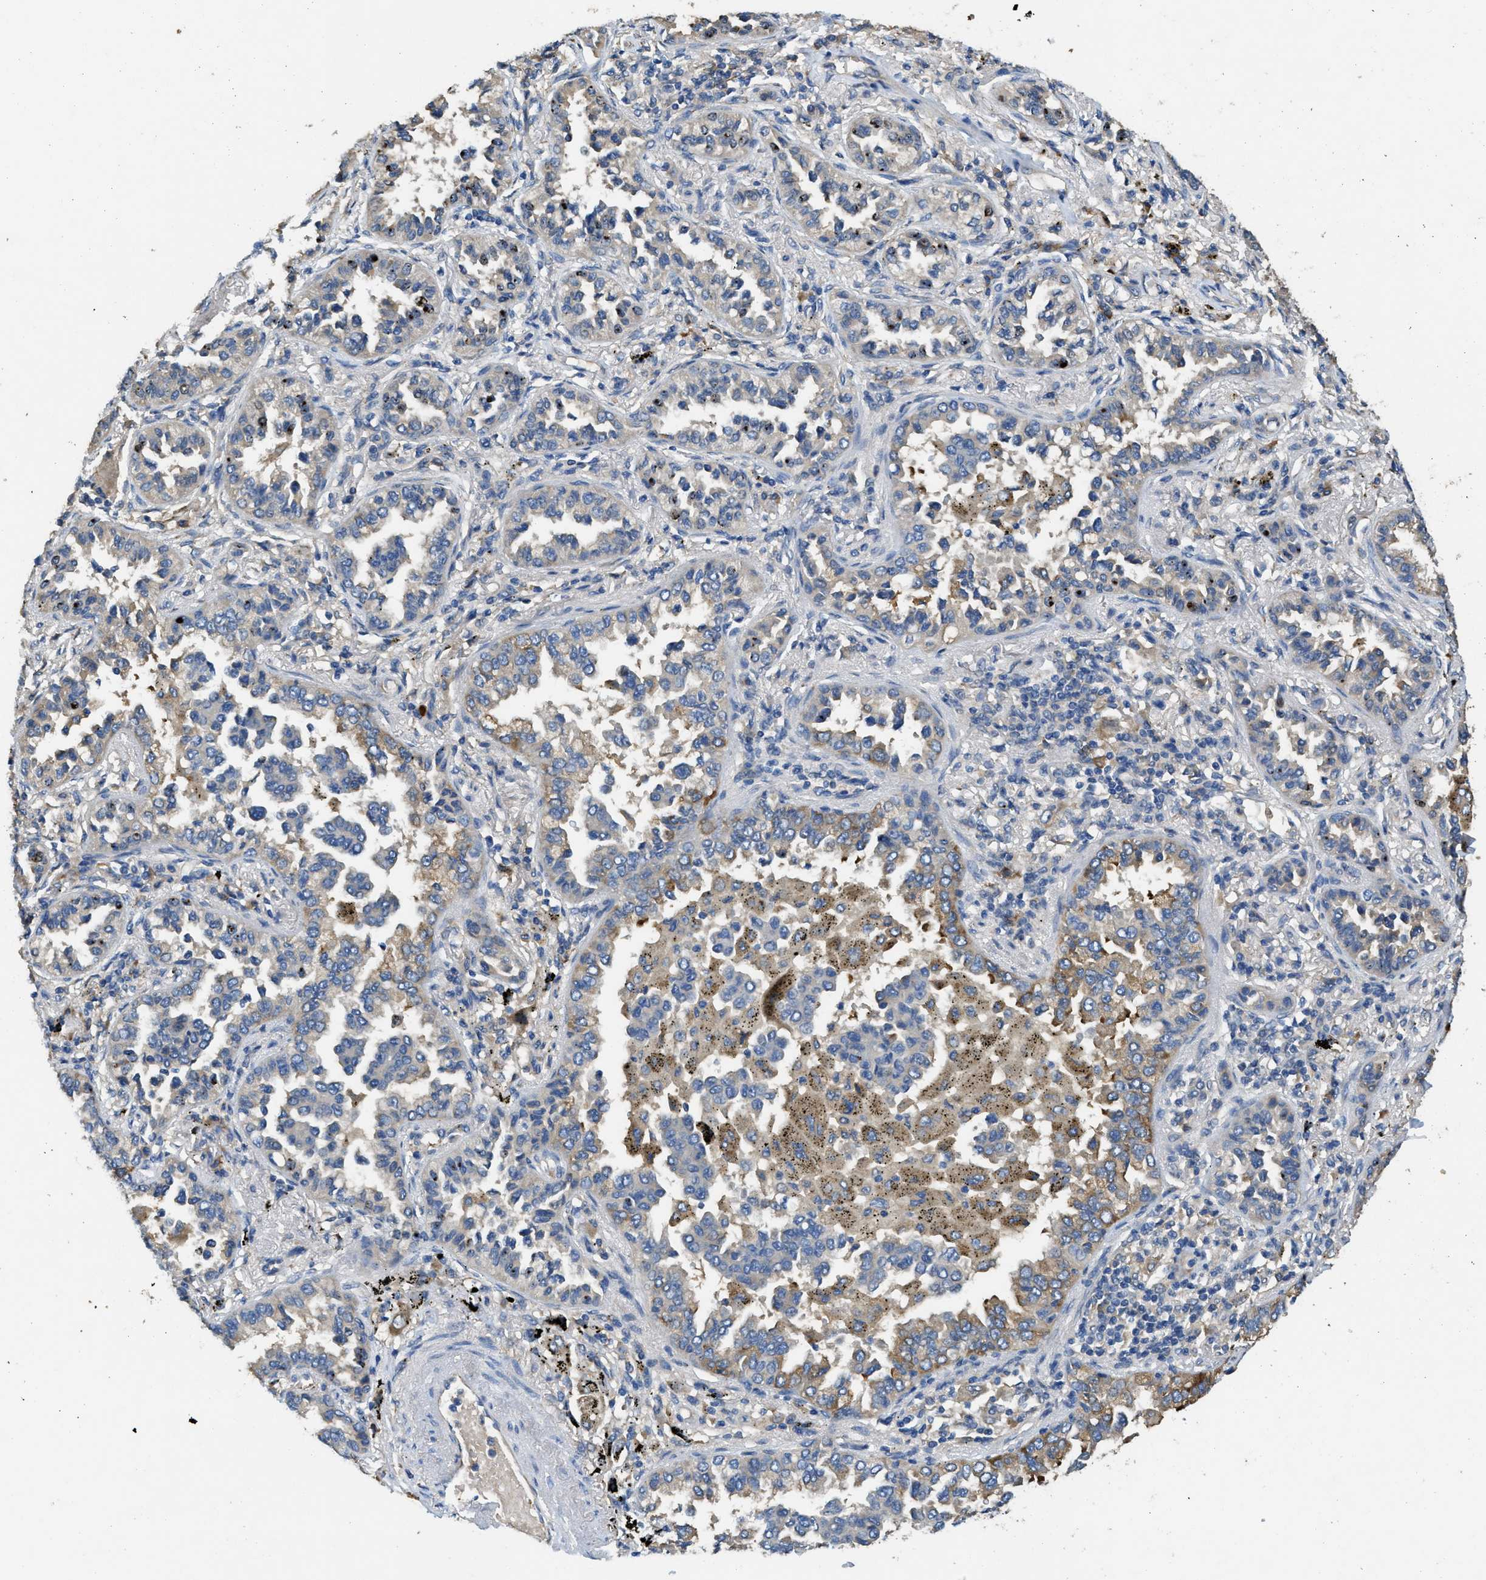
{"staining": {"intensity": "moderate", "quantity": "<25%", "location": "cytoplasmic/membranous"}, "tissue": "lung cancer", "cell_type": "Tumor cells", "image_type": "cancer", "snomed": [{"axis": "morphology", "description": "Normal tissue, NOS"}, {"axis": "morphology", "description": "Adenocarcinoma, NOS"}, {"axis": "topography", "description": "Lung"}], "caption": "A high-resolution image shows IHC staining of lung adenocarcinoma, which shows moderate cytoplasmic/membranous staining in approximately <25% of tumor cells.", "gene": "RIPK2", "patient": {"sex": "male", "age": 59}}